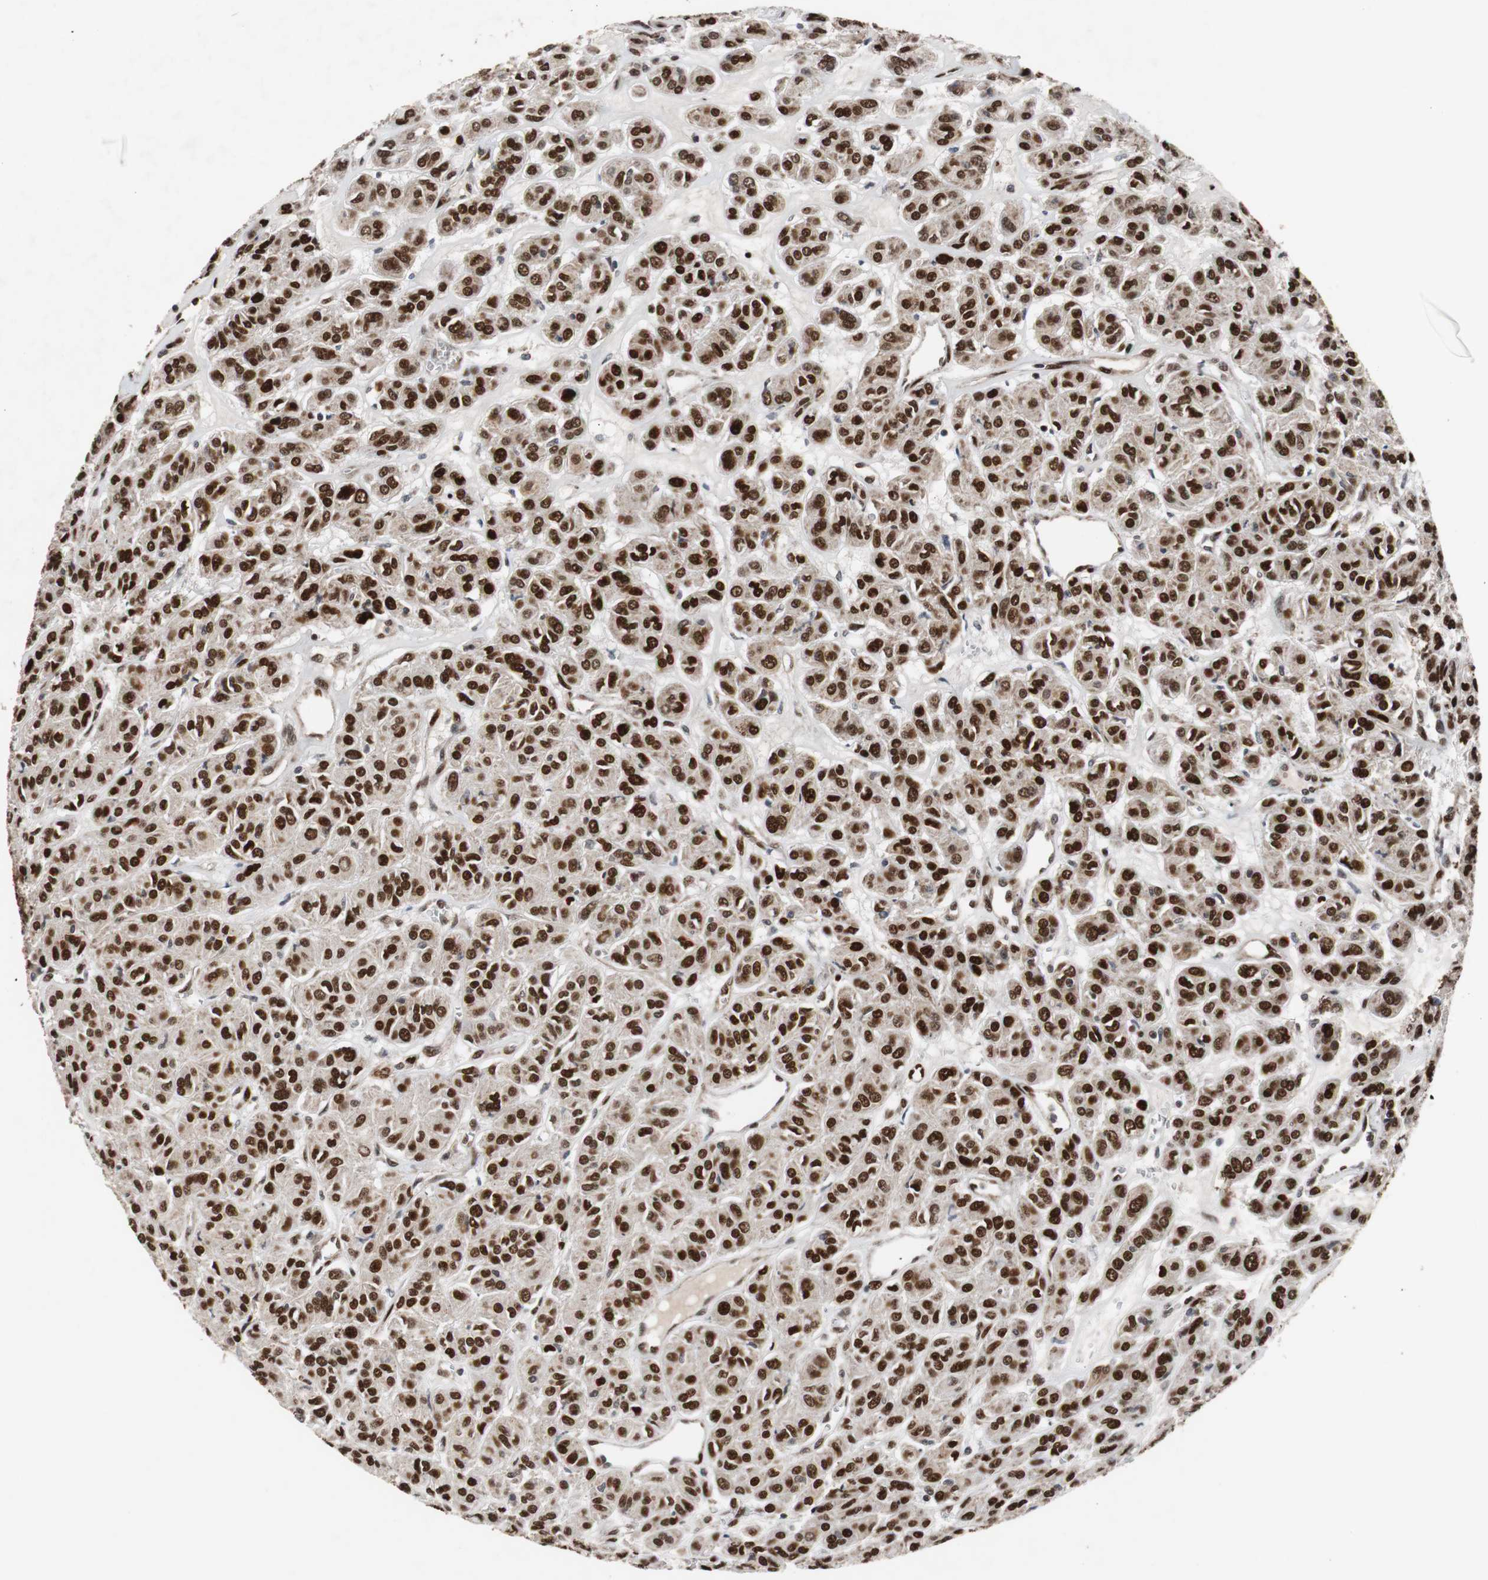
{"staining": {"intensity": "strong", "quantity": ">75%", "location": "nuclear"}, "tissue": "thyroid cancer", "cell_type": "Tumor cells", "image_type": "cancer", "snomed": [{"axis": "morphology", "description": "Follicular adenoma carcinoma, NOS"}, {"axis": "topography", "description": "Thyroid gland"}], "caption": "Thyroid follicular adenoma carcinoma stained with a brown dye exhibits strong nuclear positive expression in about >75% of tumor cells.", "gene": "NBL1", "patient": {"sex": "female", "age": 71}}